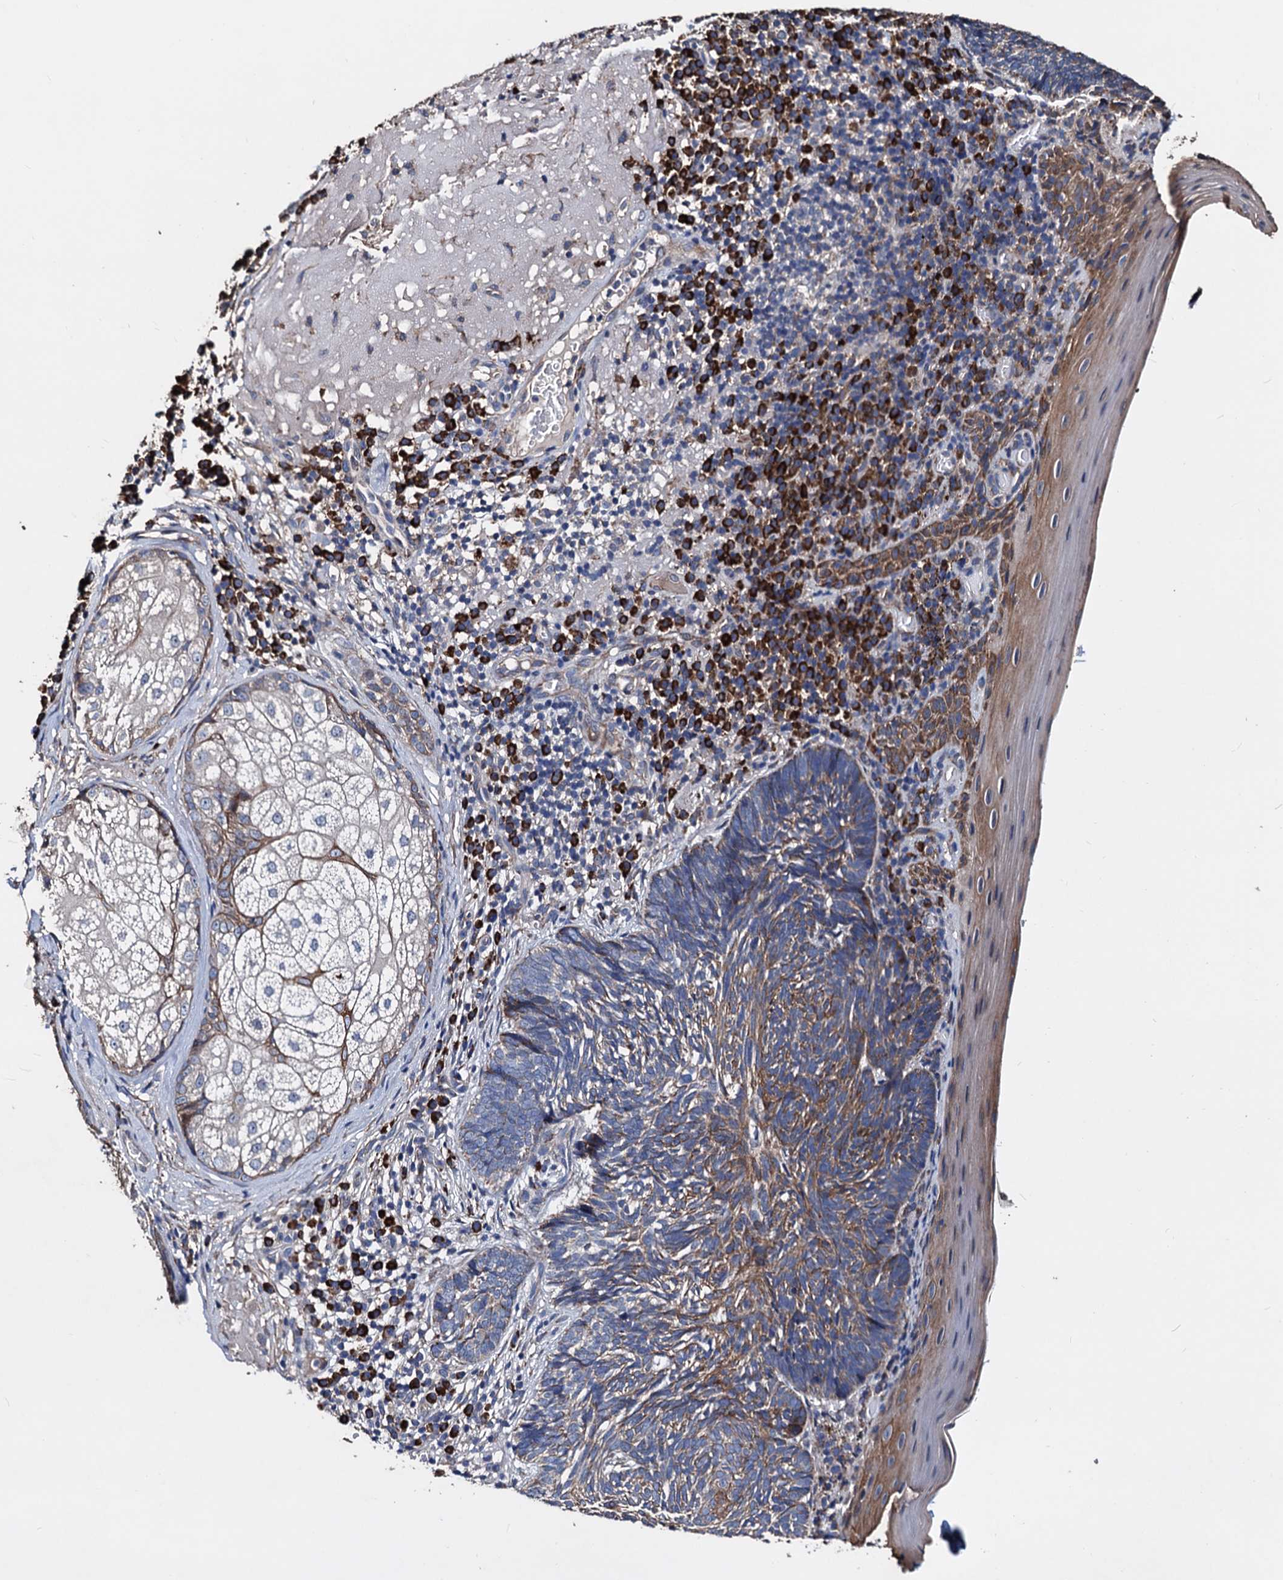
{"staining": {"intensity": "moderate", "quantity": "25%-75%", "location": "cytoplasmic/membranous"}, "tissue": "skin cancer", "cell_type": "Tumor cells", "image_type": "cancer", "snomed": [{"axis": "morphology", "description": "Basal cell carcinoma"}, {"axis": "topography", "description": "Skin"}], "caption": "Skin cancer stained with DAB (3,3'-diaminobenzidine) immunohistochemistry (IHC) shows medium levels of moderate cytoplasmic/membranous positivity in approximately 25%-75% of tumor cells.", "gene": "AKAP11", "patient": {"sex": "male", "age": 88}}